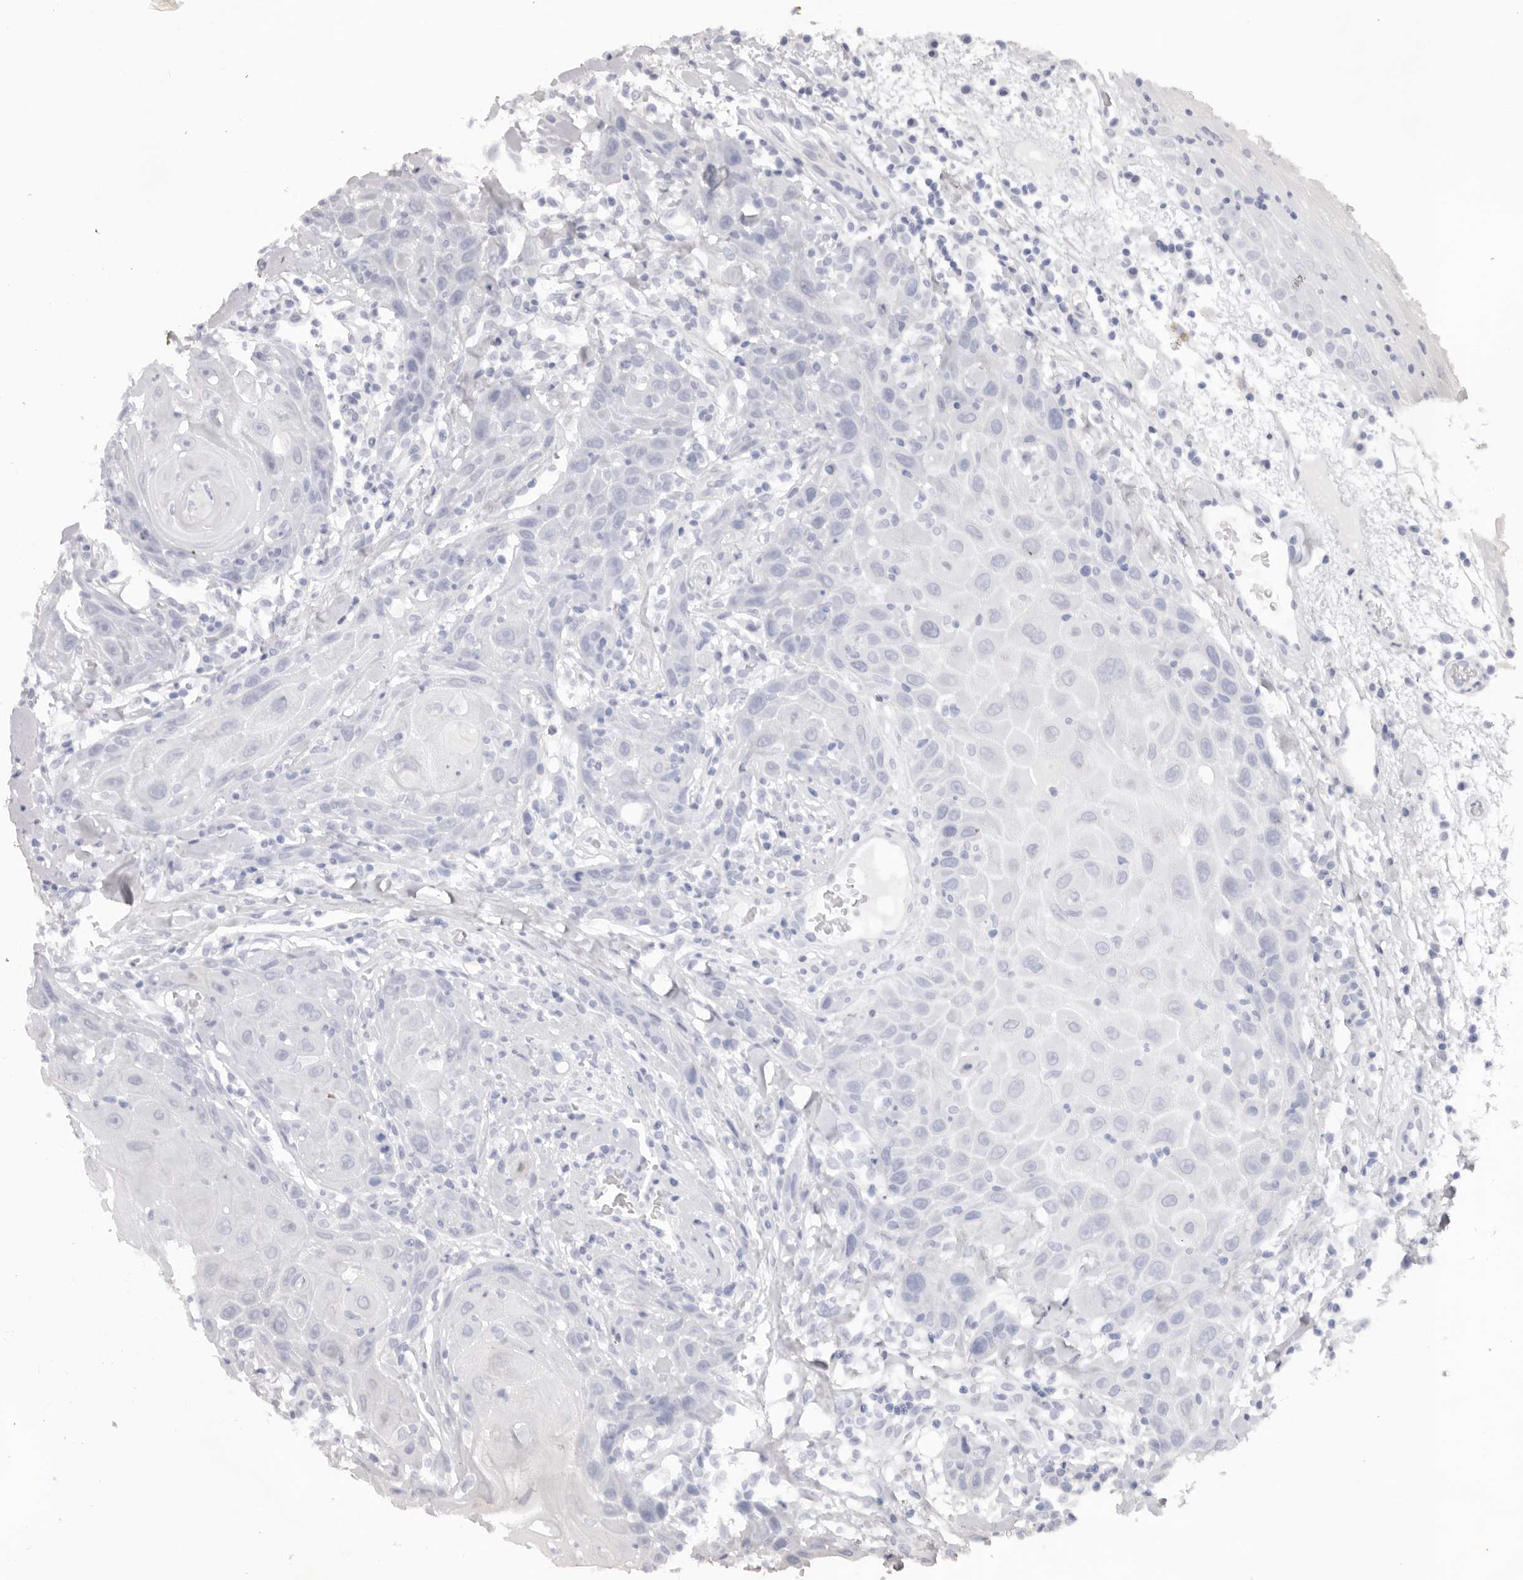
{"staining": {"intensity": "negative", "quantity": "none", "location": "none"}, "tissue": "oral mucosa", "cell_type": "Squamous epithelial cells", "image_type": "normal", "snomed": [{"axis": "morphology", "description": "Normal tissue, NOS"}, {"axis": "morphology", "description": "Squamous cell carcinoma, NOS"}, {"axis": "topography", "description": "Skeletal muscle"}, {"axis": "topography", "description": "Oral tissue"}], "caption": "This is an IHC photomicrograph of unremarkable oral mucosa. There is no expression in squamous epithelial cells.", "gene": "DYNLT5", "patient": {"sex": "male", "age": 71}}